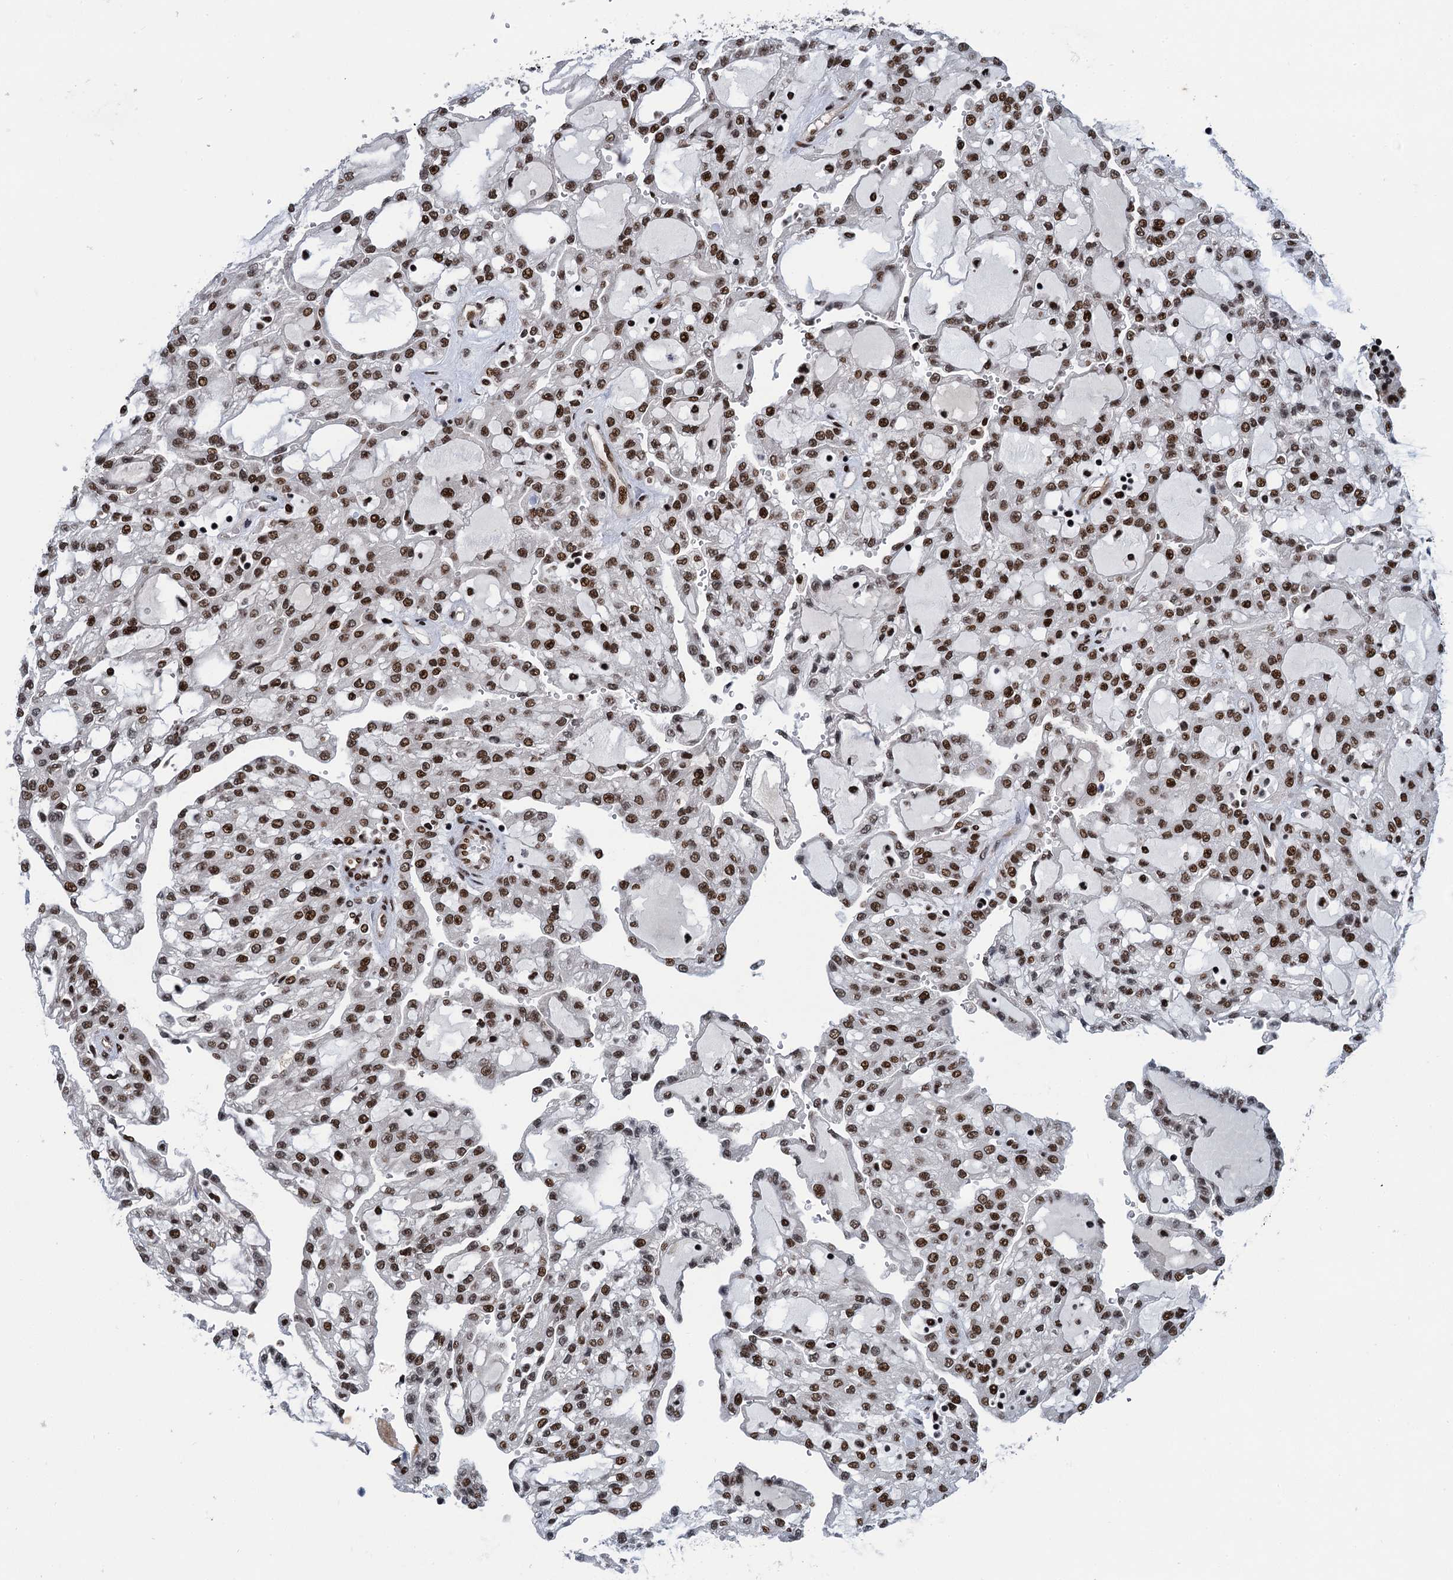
{"staining": {"intensity": "moderate", "quantity": ">75%", "location": "nuclear"}, "tissue": "renal cancer", "cell_type": "Tumor cells", "image_type": "cancer", "snomed": [{"axis": "morphology", "description": "Adenocarcinoma, NOS"}, {"axis": "topography", "description": "Kidney"}], "caption": "Human renal cancer stained for a protein (brown) demonstrates moderate nuclear positive expression in approximately >75% of tumor cells.", "gene": "PPP4R1", "patient": {"sex": "male", "age": 63}}